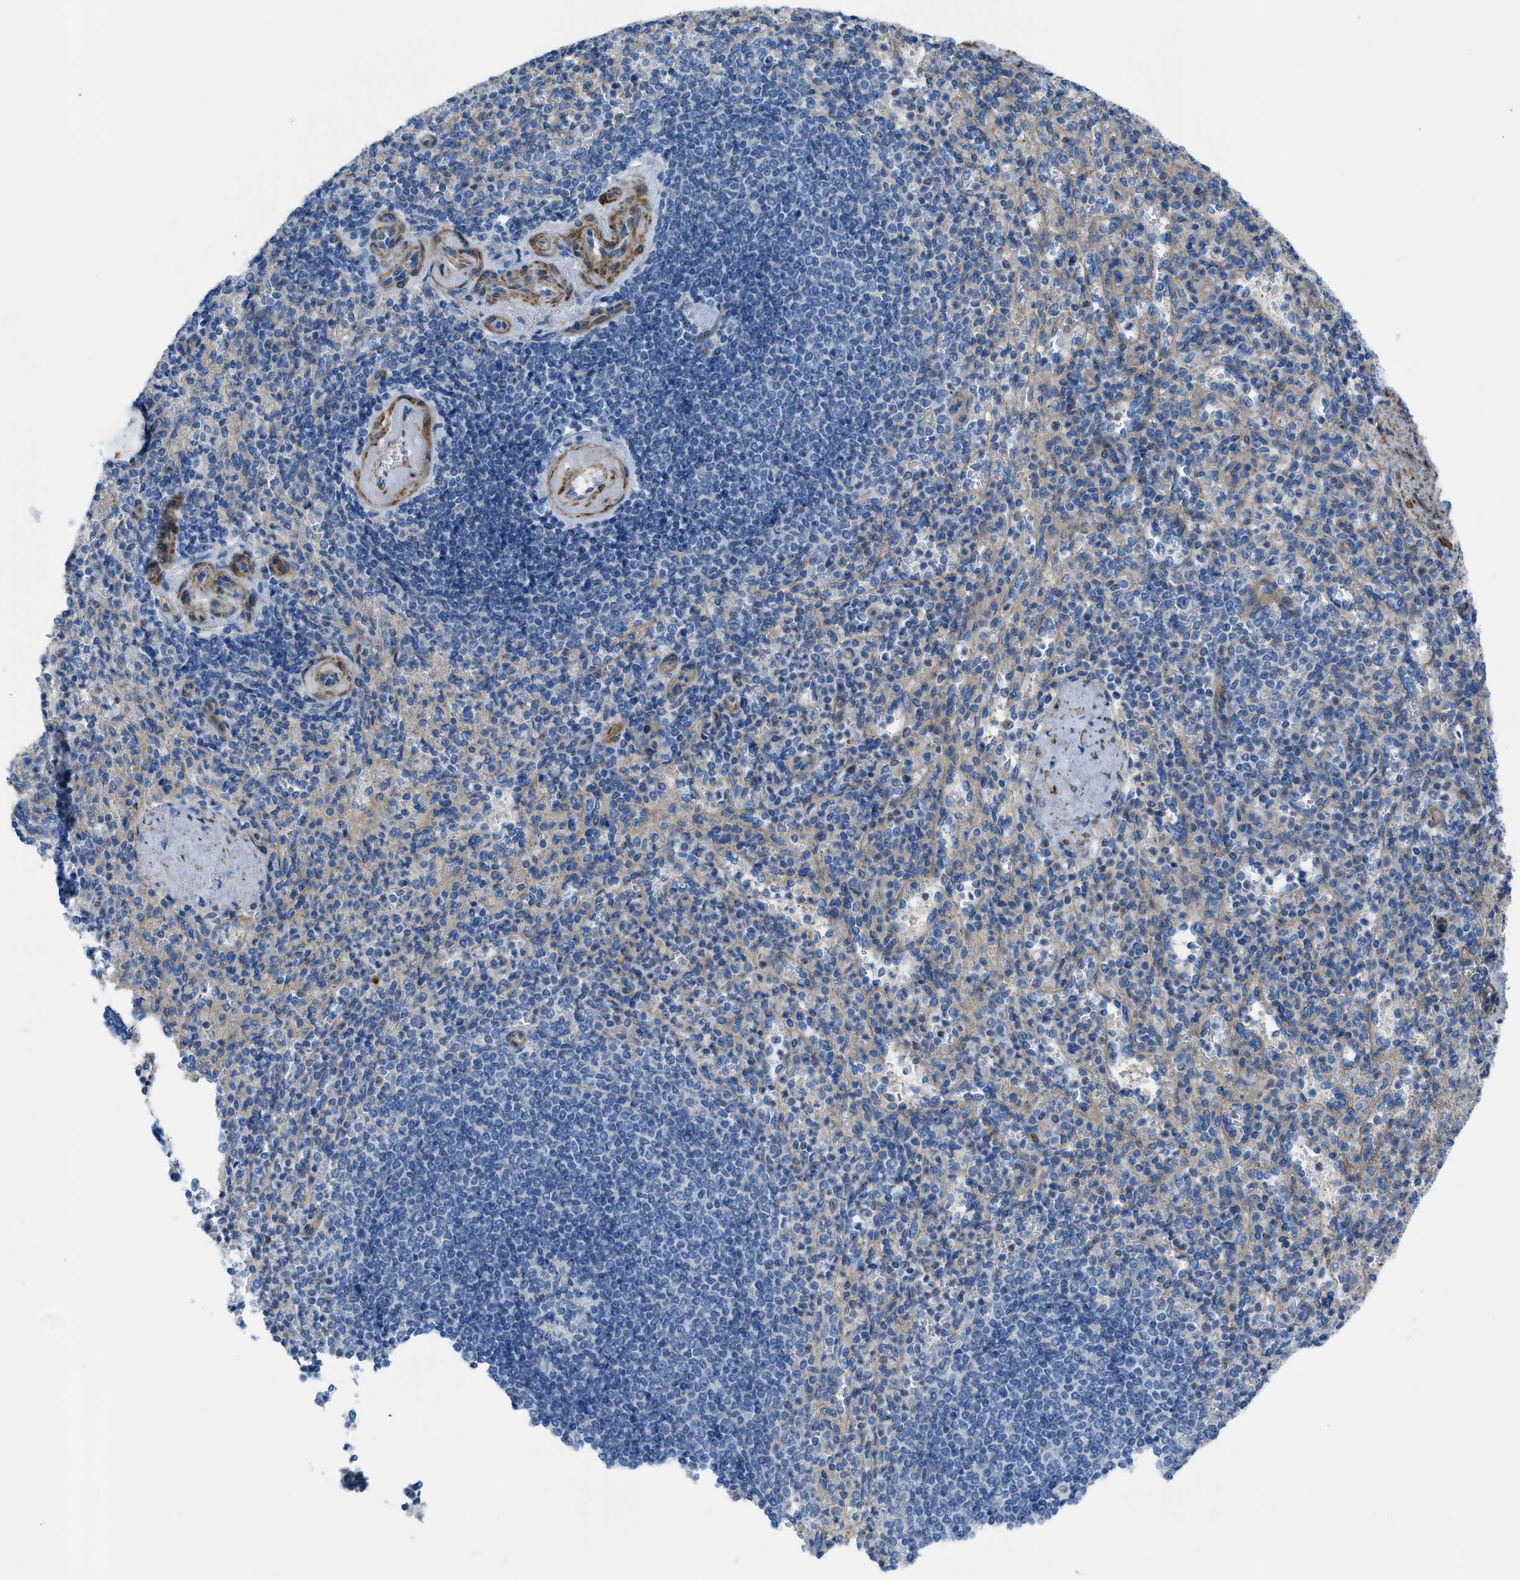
{"staining": {"intensity": "moderate", "quantity": "<25%", "location": "cytoplasmic/membranous"}, "tissue": "spleen", "cell_type": "Cells in red pulp", "image_type": "normal", "snomed": [{"axis": "morphology", "description": "Normal tissue, NOS"}, {"axis": "topography", "description": "Spleen"}], "caption": "Spleen stained with DAB IHC shows low levels of moderate cytoplasmic/membranous staining in approximately <25% of cells in red pulp.", "gene": "KCNH7", "patient": {"sex": "female", "age": 74}}